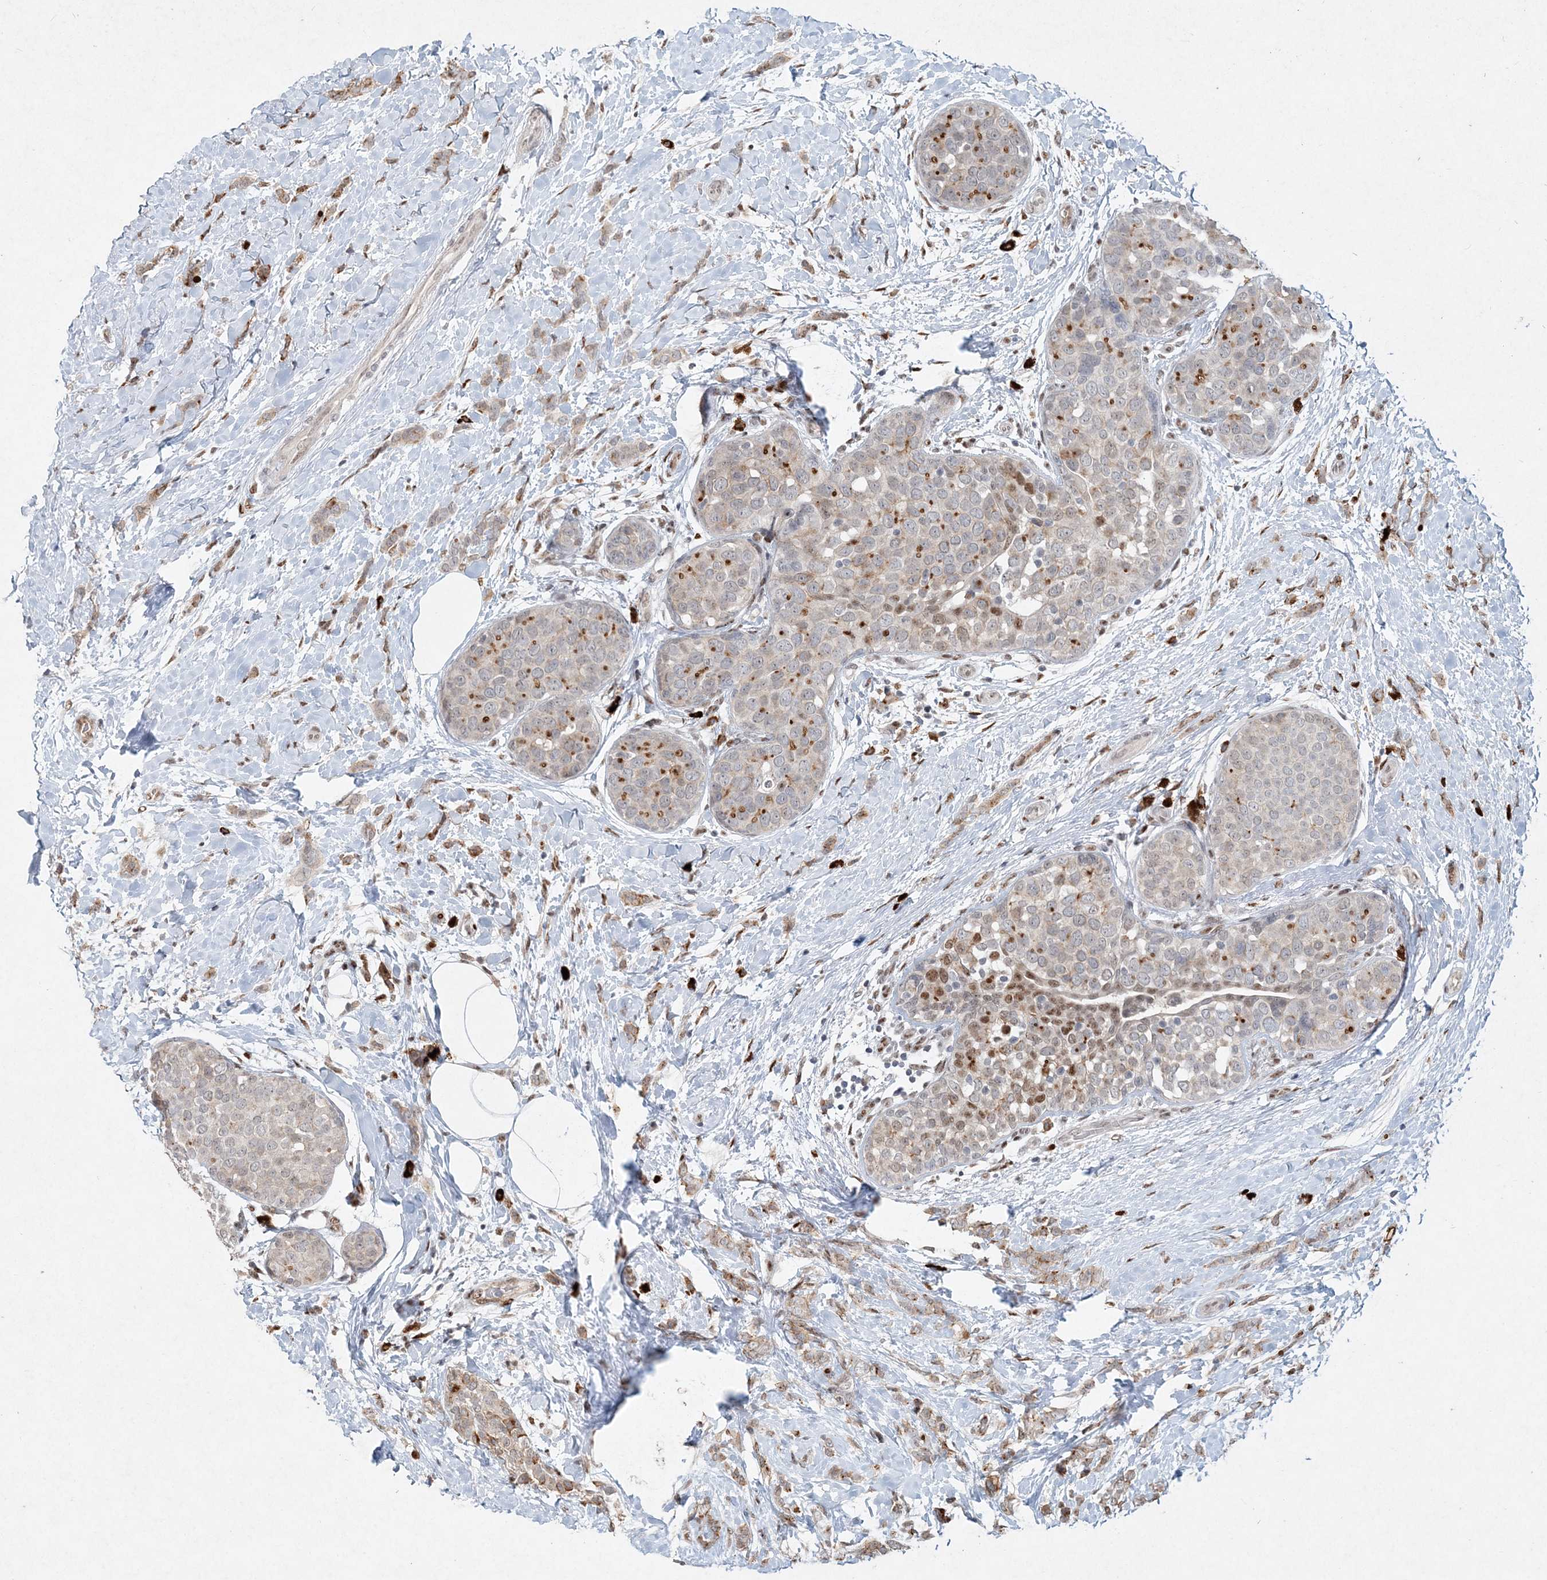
{"staining": {"intensity": "moderate", "quantity": "<25%", "location": "nuclear"}, "tissue": "breast cancer", "cell_type": "Tumor cells", "image_type": "cancer", "snomed": [{"axis": "morphology", "description": "Lobular carcinoma, in situ"}, {"axis": "morphology", "description": "Lobular carcinoma"}, {"axis": "topography", "description": "Breast"}], "caption": "DAB immunohistochemical staining of human lobular carcinoma (breast) displays moderate nuclear protein expression in approximately <25% of tumor cells.", "gene": "GIN1", "patient": {"sex": "female", "age": 41}}